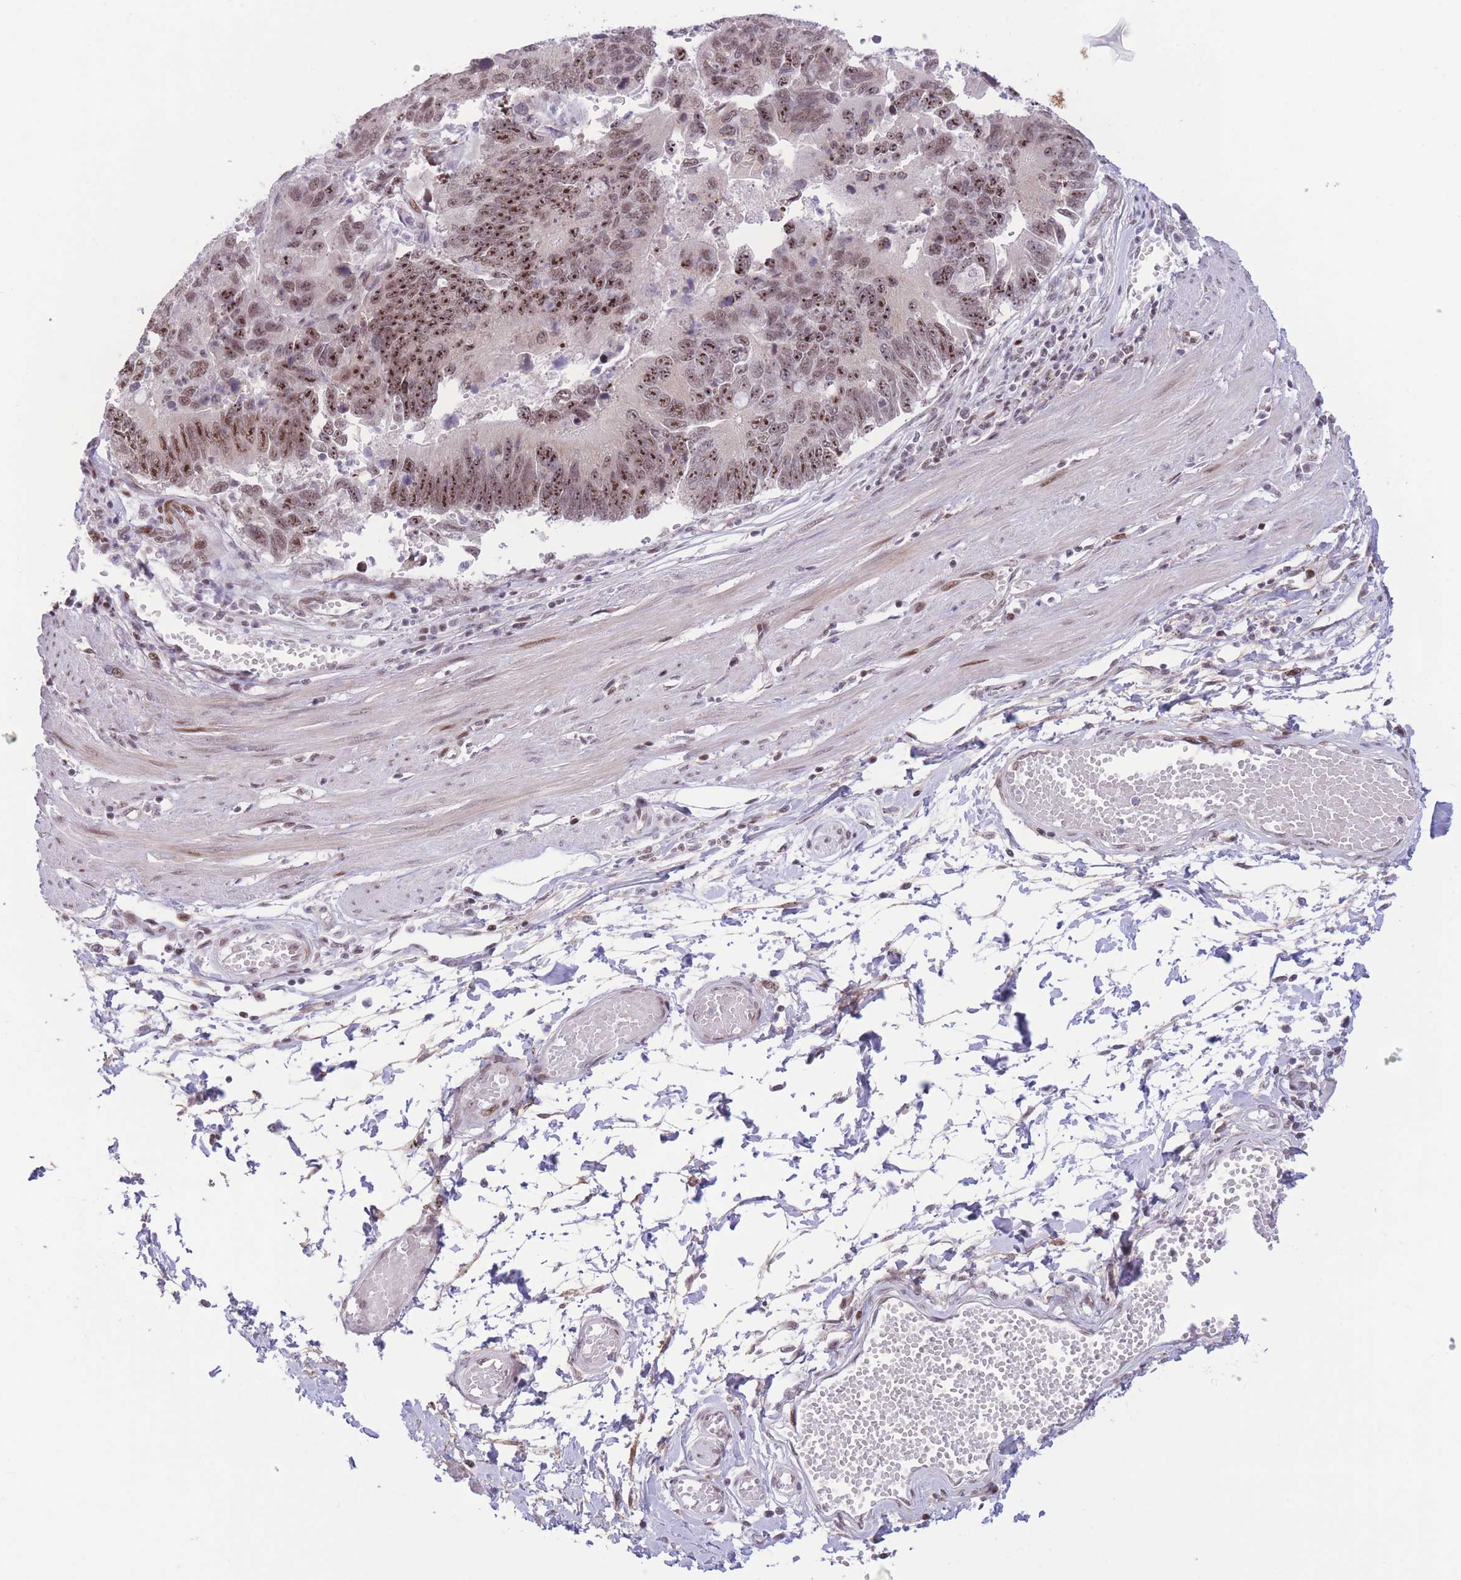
{"staining": {"intensity": "strong", "quantity": ">75%", "location": "nuclear"}, "tissue": "stomach cancer", "cell_type": "Tumor cells", "image_type": "cancer", "snomed": [{"axis": "morphology", "description": "Adenocarcinoma, NOS"}, {"axis": "topography", "description": "Stomach"}], "caption": "Stomach cancer stained with a brown dye exhibits strong nuclear positive staining in approximately >75% of tumor cells.", "gene": "PCIF1", "patient": {"sex": "male", "age": 59}}